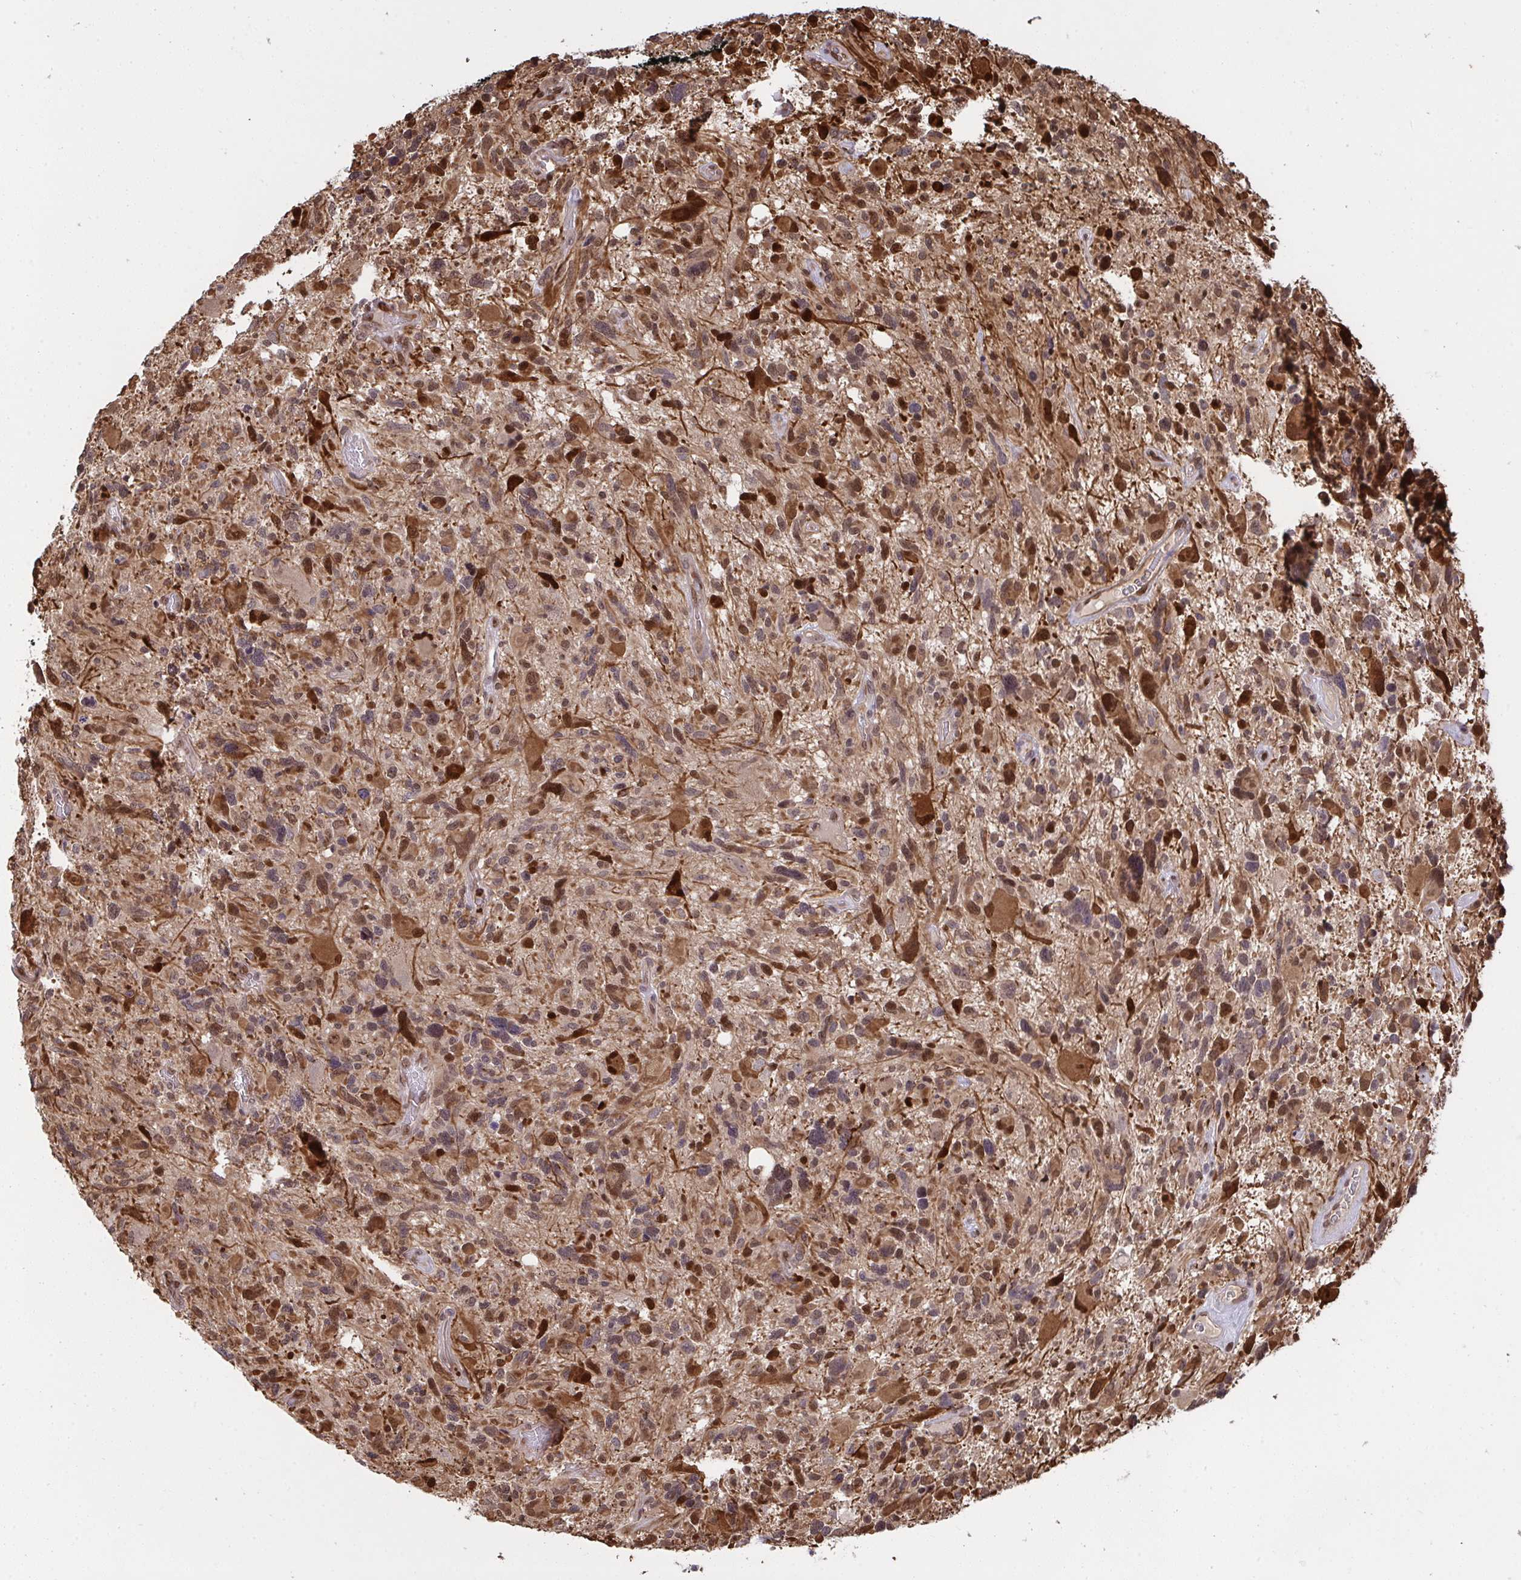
{"staining": {"intensity": "moderate", "quantity": ">75%", "location": "cytoplasmic/membranous,nuclear"}, "tissue": "glioma", "cell_type": "Tumor cells", "image_type": "cancer", "snomed": [{"axis": "morphology", "description": "Glioma, malignant, High grade"}, {"axis": "topography", "description": "Brain"}], "caption": "Tumor cells show medium levels of moderate cytoplasmic/membranous and nuclear positivity in approximately >75% of cells in human glioma.", "gene": "UXT", "patient": {"sex": "male", "age": 49}}